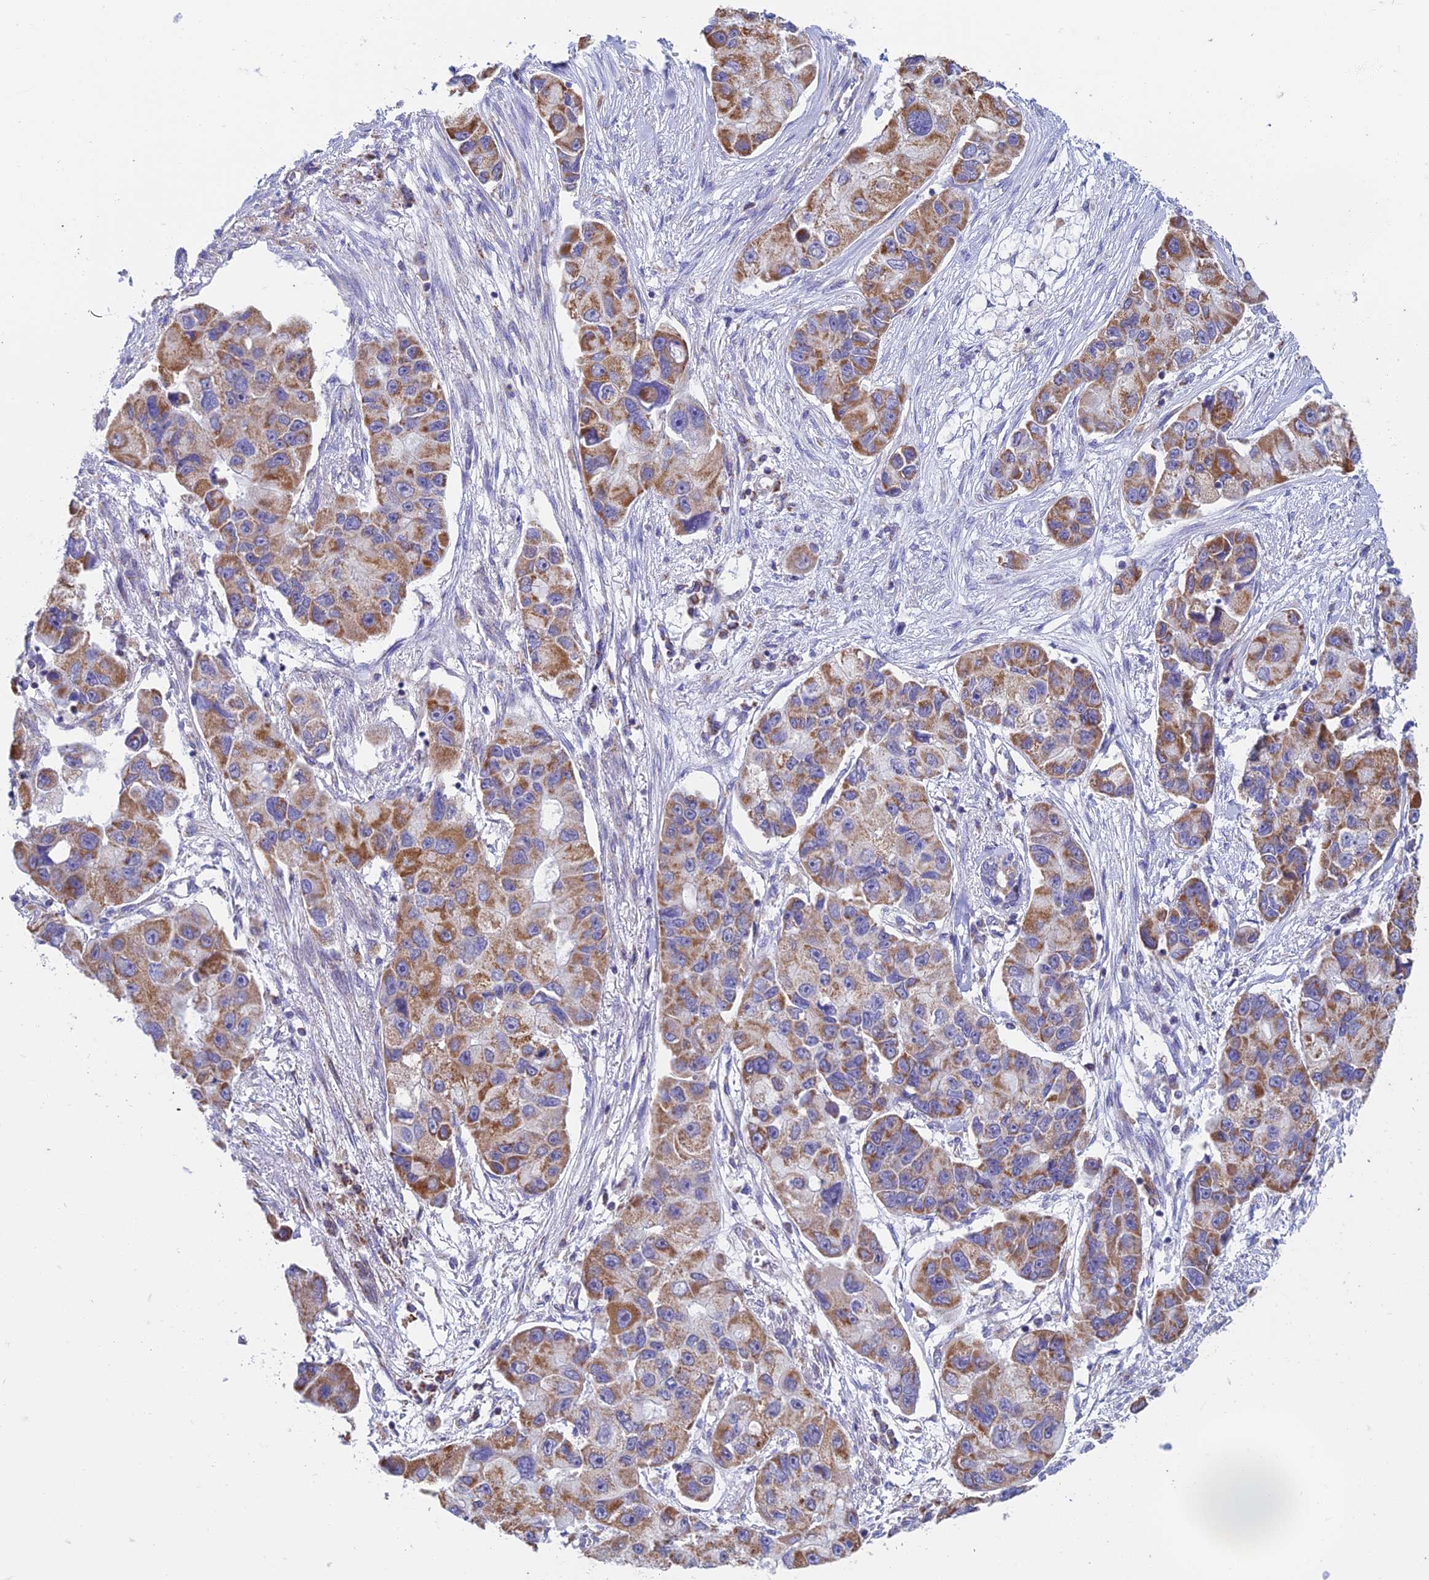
{"staining": {"intensity": "moderate", "quantity": ">75%", "location": "cytoplasmic/membranous"}, "tissue": "lung cancer", "cell_type": "Tumor cells", "image_type": "cancer", "snomed": [{"axis": "morphology", "description": "Adenocarcinoma, NOS"}, {"axis": "topography", "description": "Lung"}], "caption": "Immunohistochemical staining of human lung cancer reveals moderate cytoplasmic/membranous protein staining in approximately >75% of tumor cells.", "gene": "ZNF181", "patient": {"sex": "female", "age": 54}}